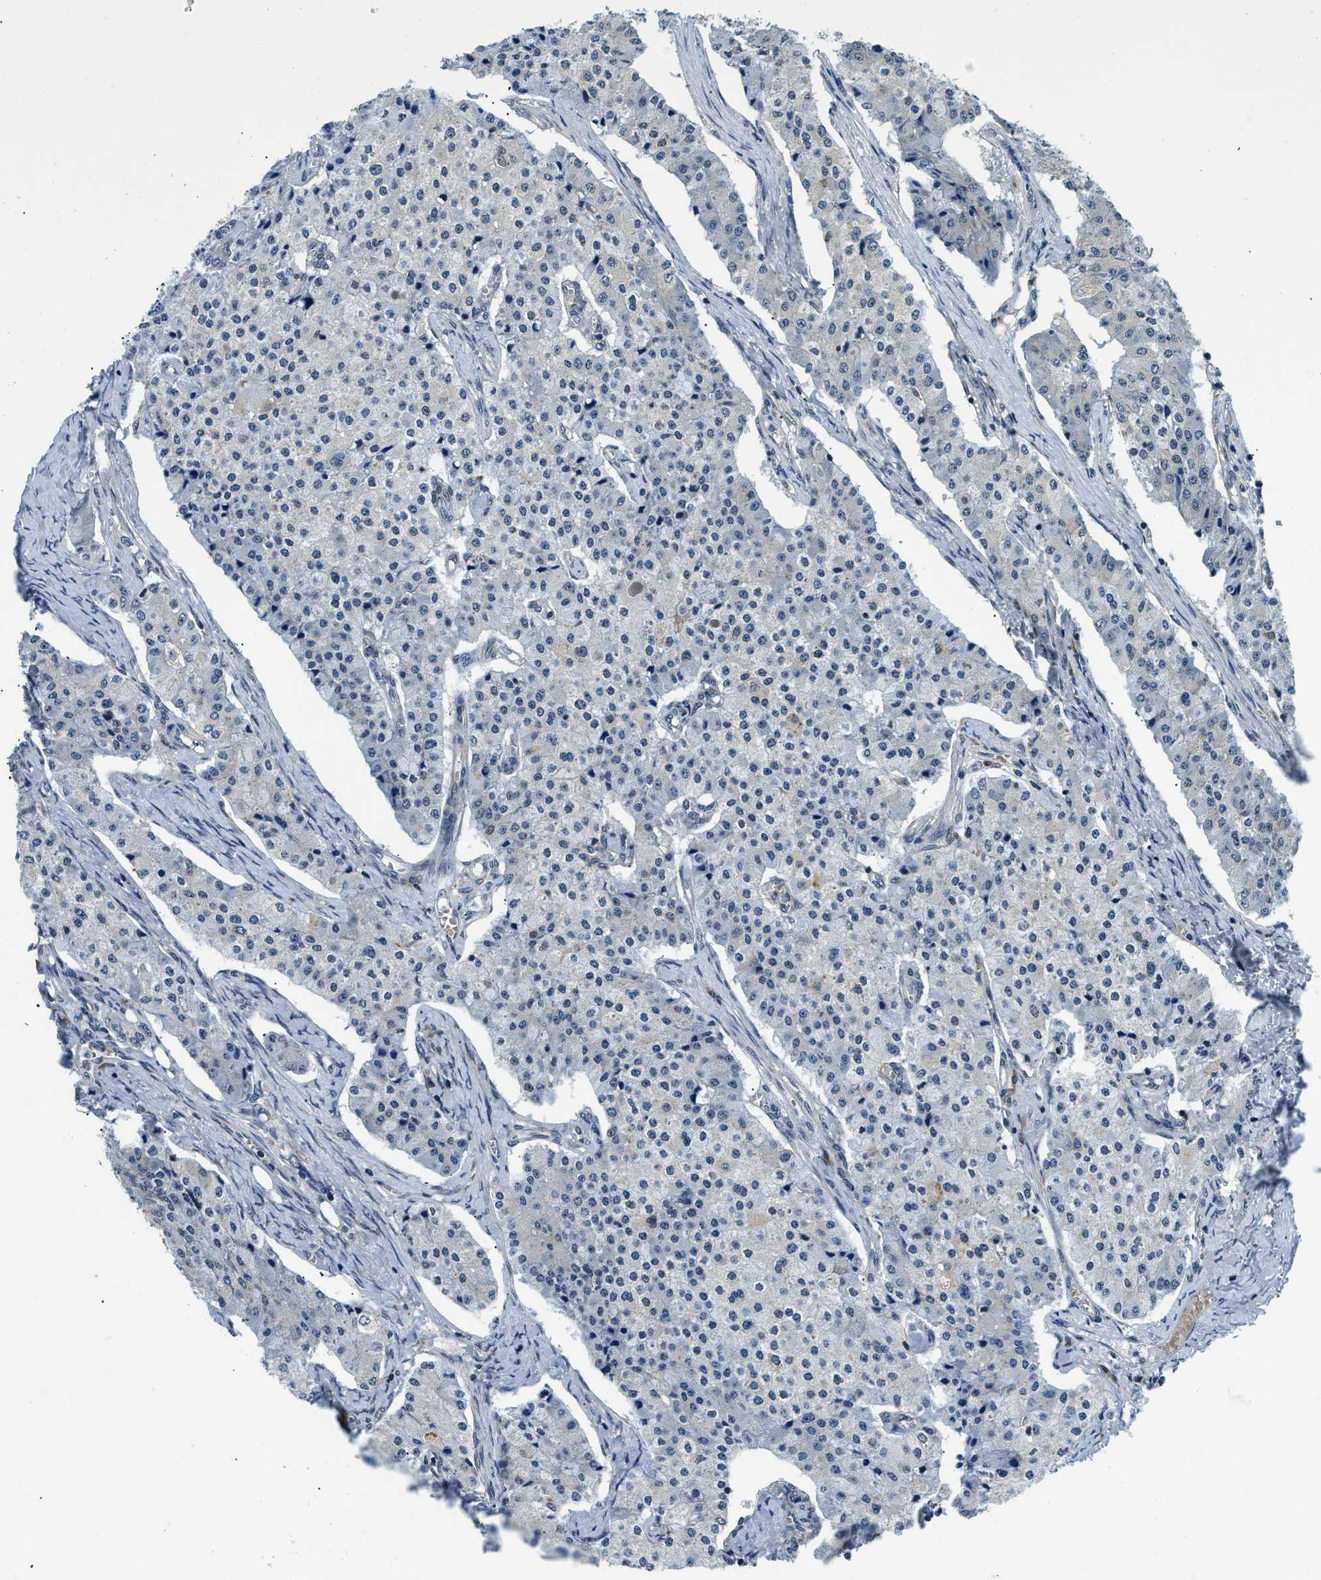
{"staining": {"intensity": "negative", "quantity": "none", "location": "none"}, "tissue": "carcinoid", "cell_type": "Tumor cells", "image_type": "cancer", "snomed": [{"axis": "morphology", "description": "Carcinoid, malignant, NOS"}, {"axis": "topography", "description": "Colon"}], "caption": "Tumor cells show no significant expression in carcinoid.", "gene": "BCL7C", "patient": {"sex": "female", "age": 52}}